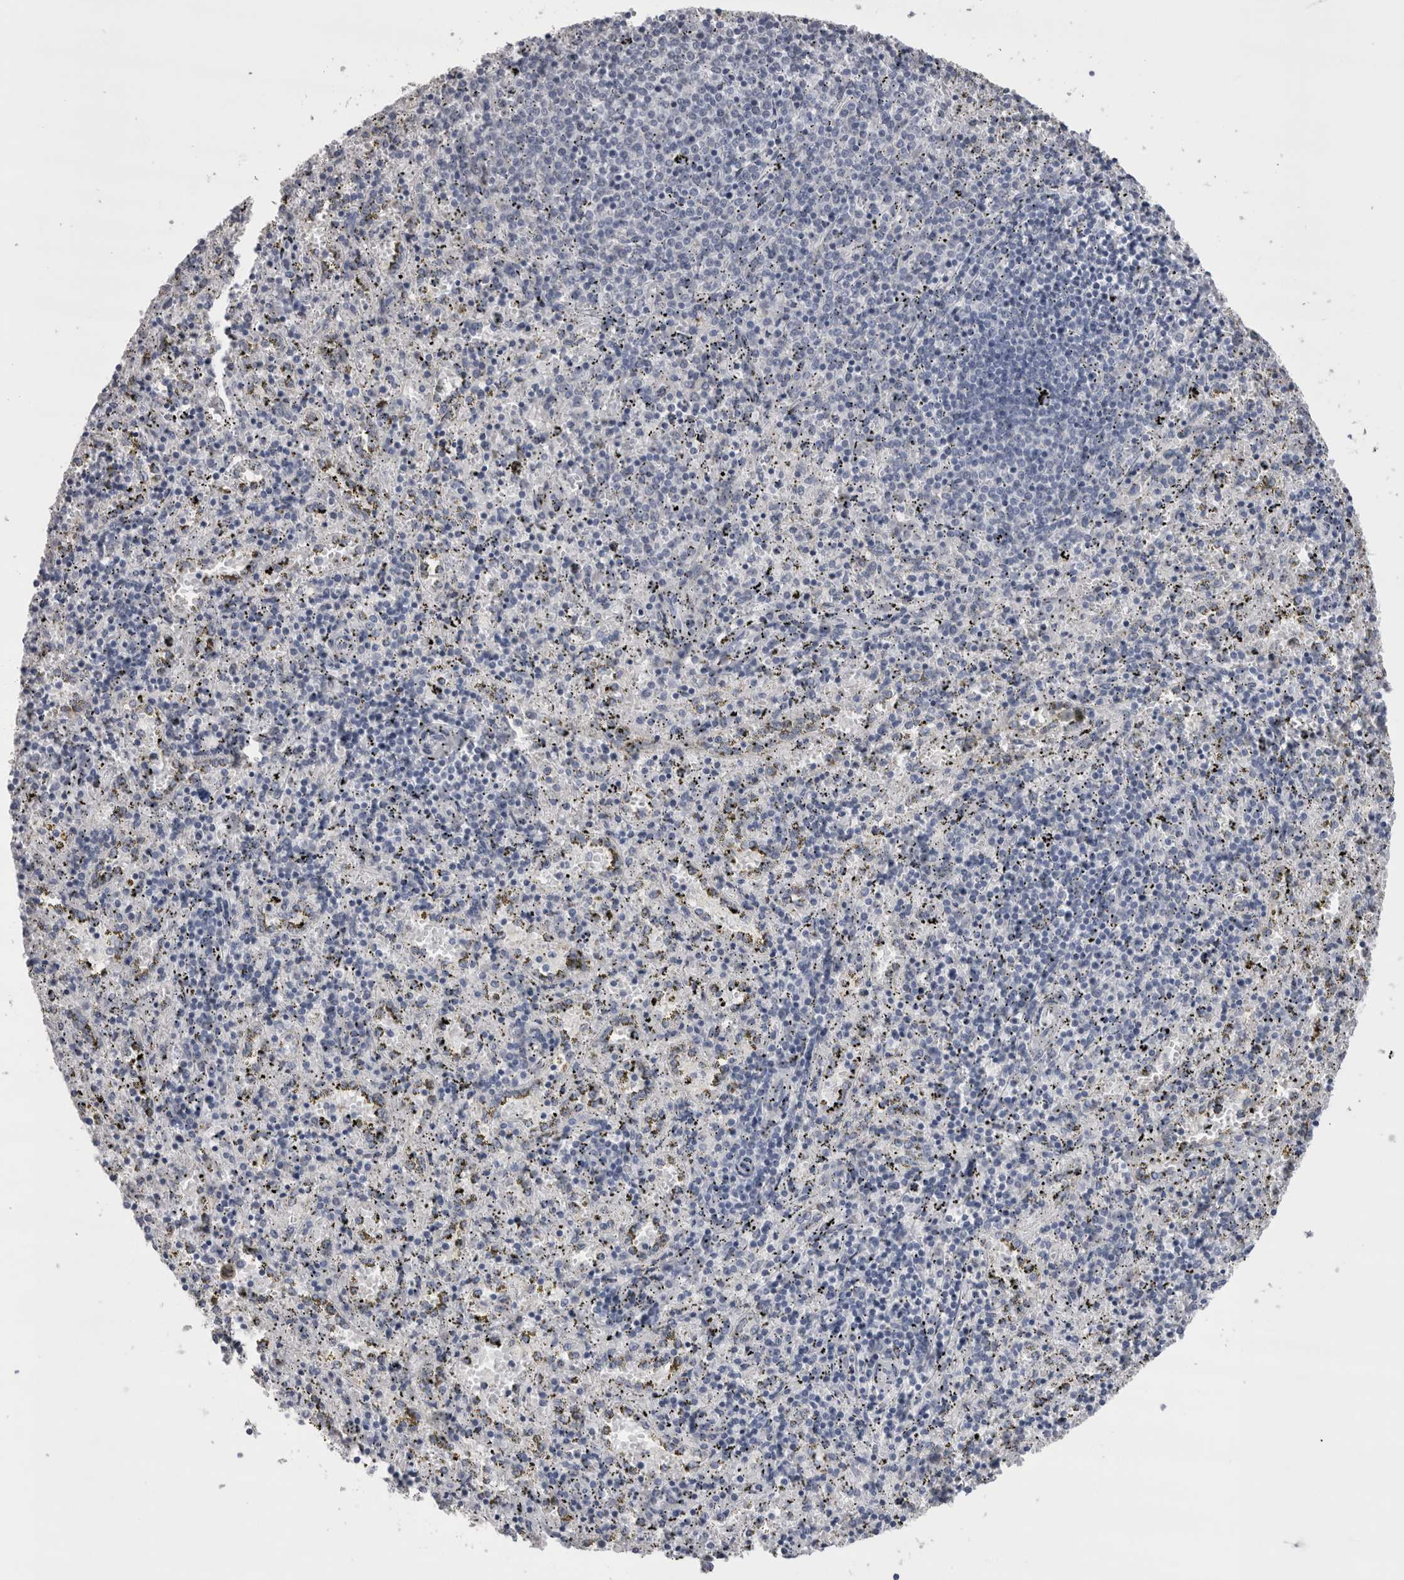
{"staining": {"intensity": "negative", "quantity": "none", "location": "none"}, "tissue": "spleen", "cell_type": "Cells in red pulp", "image_type": "normal", "snomed": [{"axis": "morphology", "description": "Normal tissue, NOS"}, {"axis": "topography", "description": "Spleen"}], "caption": "Immunohistochemistry micrograph of normal spleen: human spleen stained with DAB exhibits no significant protein positivity in cells in red pulp.", "gene": "DHRS4", "patient": {"sex": "male", "age": 11}}